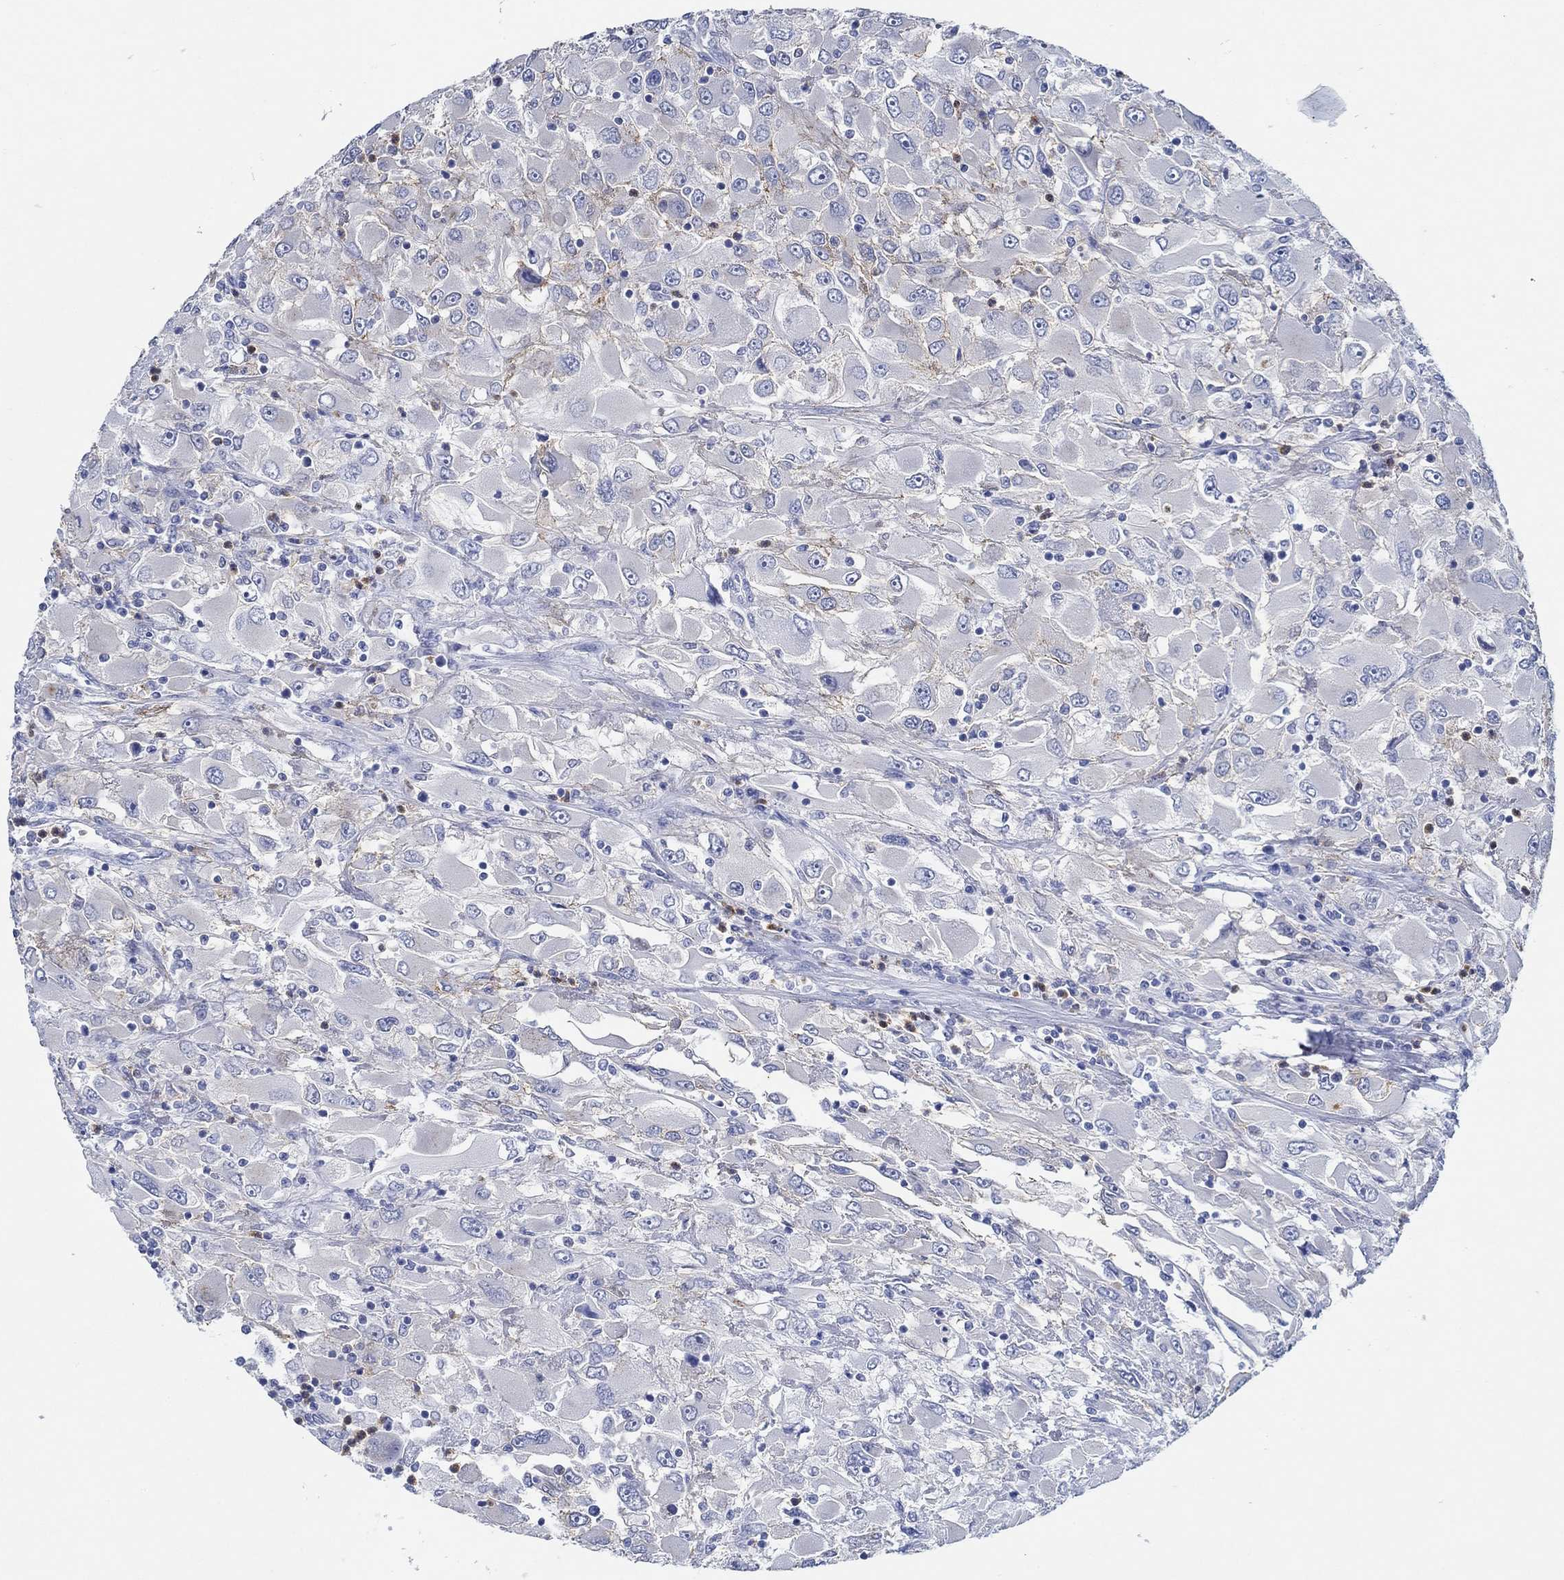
{"staining": {"intensity": "weak", "quantity": "<25%", "location": "cytoplasmic/membranous"}, "tissue": "renal cancer", "cell_type": "Tumor cells", "image_type": "cancer", "snomed": [{"axis": "morphology", "description": "Adenocarcinoma, NOS"}, {"axis": "topography", "description": "Kidney"}], "caption": "Photomicrograph shows no protein staining in tumor cells of renal adenocarcinoma tissue.", "gene": "ZNF671", "patient": {"sex": "female", "age": 52}}